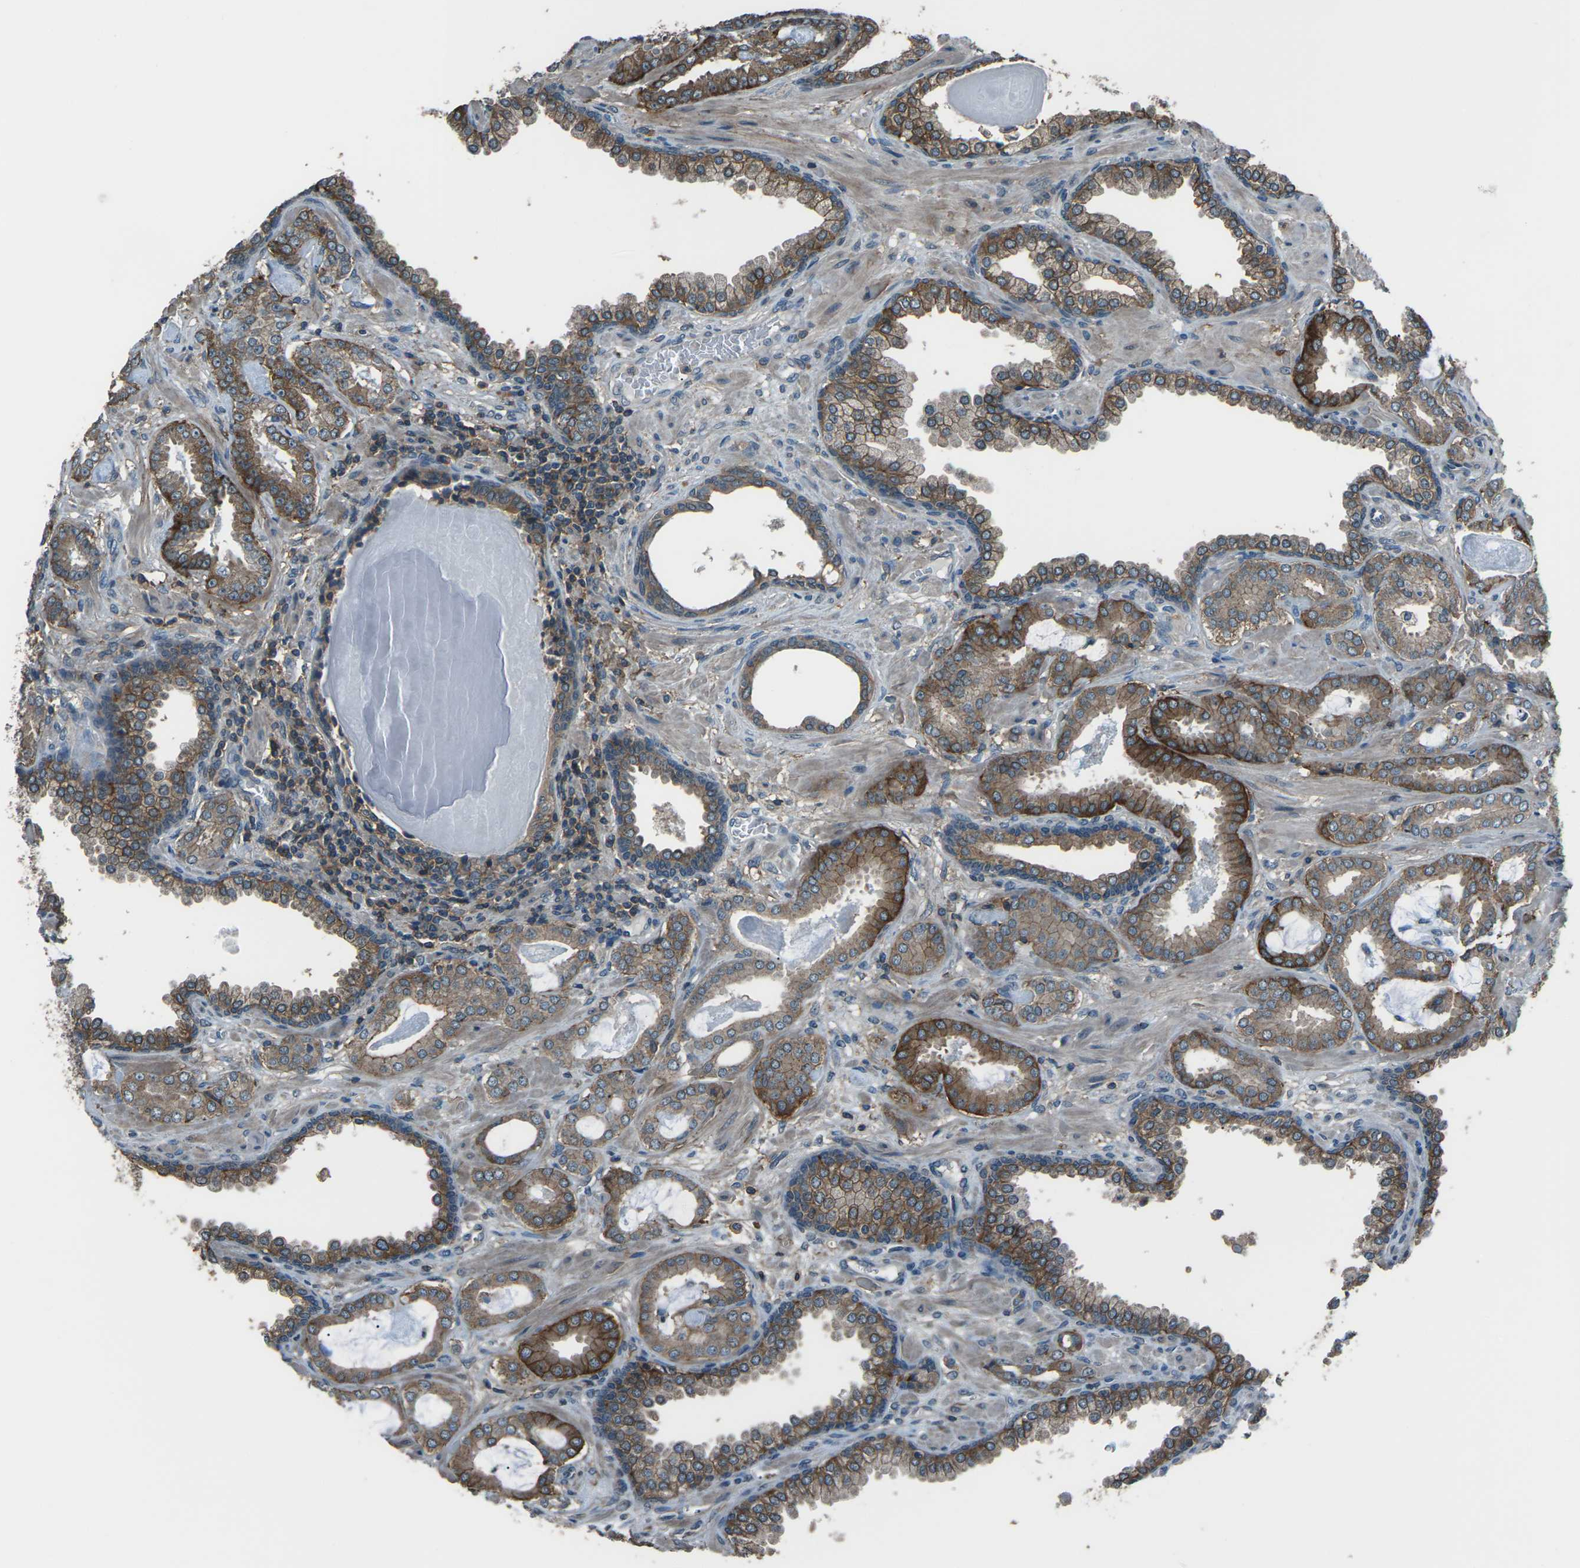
{"staining": {"intensity": "moderate", "quantity": ">75%", "location": "cytoplasmic/membranous"}, "tissue": "prostate cancer", "cell_type": "Tumor cells", "image_type": "cancer", "snomed": [{"axis": "morphology", "description": "Adenocarcinoma, Low grade"}, {"axis": "topography", "description": "Prostate"}], "caption": "Brown immunohistochemical staining in human prostate low-grade adenocarcinoma demonstrates moderate cytoplasmic/membranous expression in about >75% of tumor cells.", "gene": "CMTM4", "patient": {"sex": "male", "age": 53}}